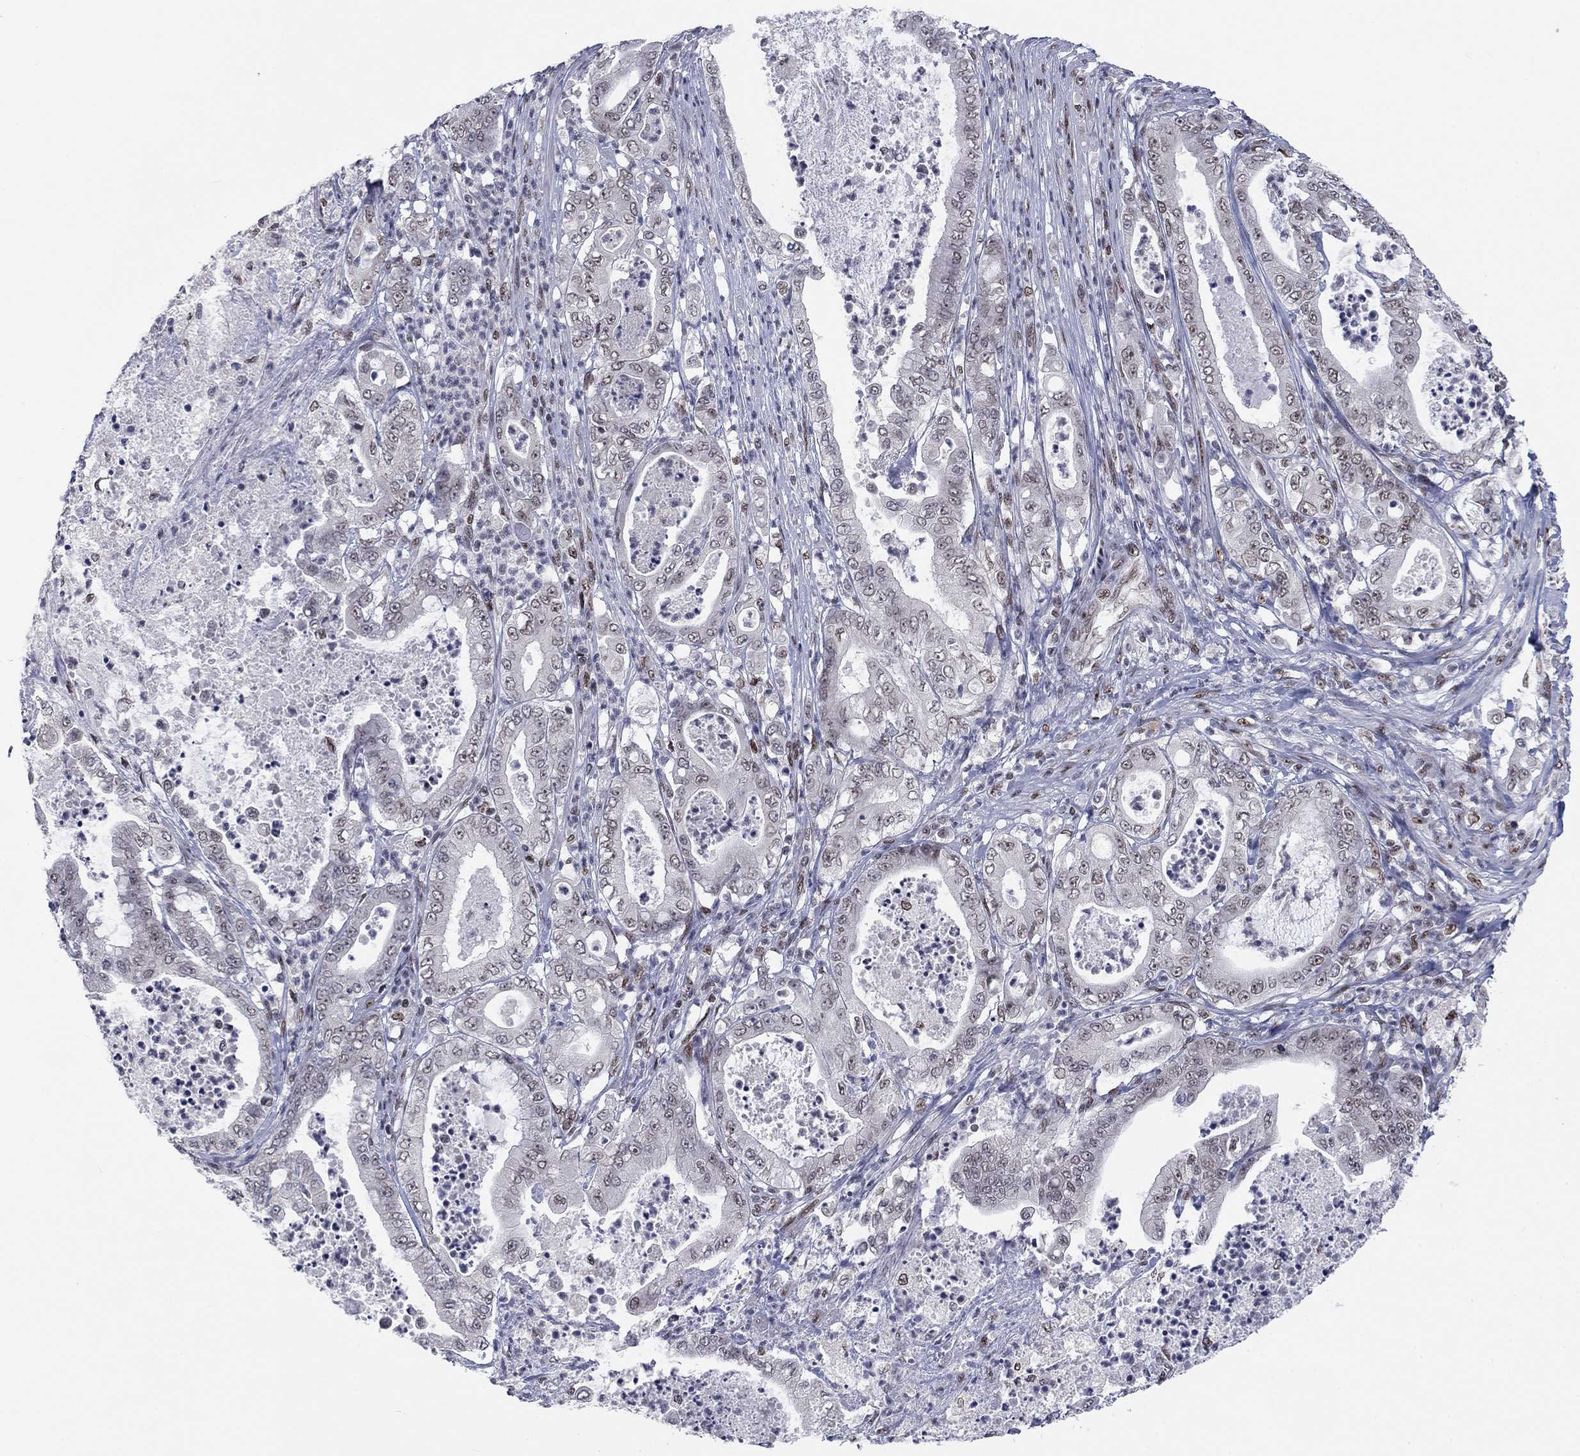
{"staining": {"intensity": "negative", "quantity": "none", "location": "none"}, "tissue": "pancreatic cancer", "cell_type": "Tumor cells", "image_type": "cancer", "snomed": [{"axis": "morphology", "description": "Adenocarcinoma, NOS"}, {"axis": "topography", "description": "Pancreas"}], "caption": "An immunohistochemistry micrograph of pancreatic adenocarcinoma is shown. There is no staining in tumor cells of pancreatic adenocarcinoma.", "gene": "FYTTD1", "patient": {"sex": "male", "age": 71}}